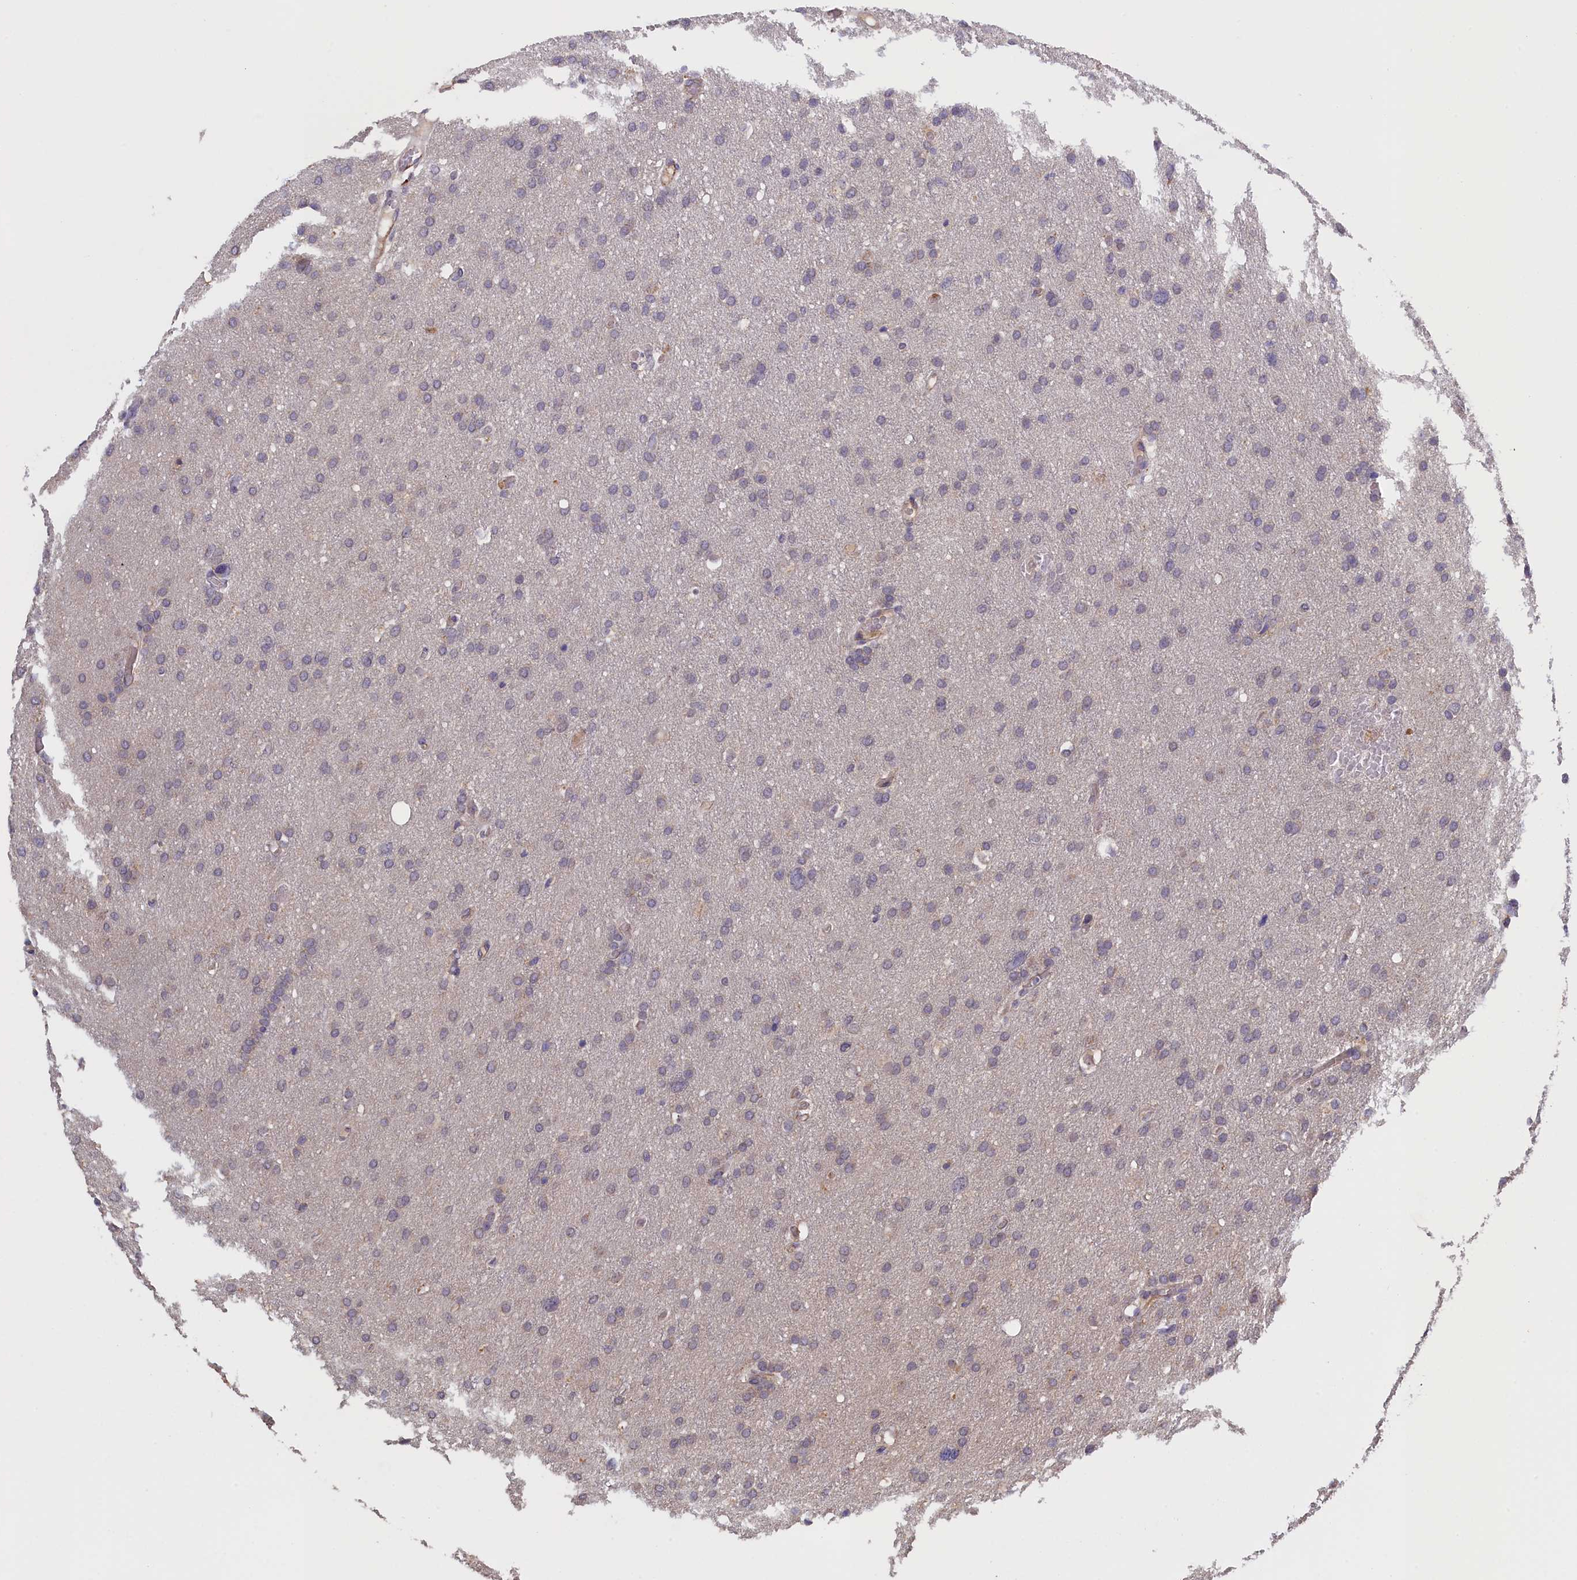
{"staining": {"intensity": "negative", "quantity": "none", "location": "none"}, "tissue": "glioma", "cell_type": "Tumor cells", "image_type": "cancer", "snomed": [{"axis": "morphology", "description": "Glioma, malignant, High grade"}, {"axis": "topography", "description": "Cerebral cortex"}], "caption": "Immunohistochemistry (IHC) of human malignant glioma (high-grade) reveals no positivity in tumor cells. (Stains: DAB (3,3'-diaminobenzidine) immunohistochemistry with hematoxylin counter stain, Microscopy: brightfield microscopy at high magnification).", "gene": "COL19A1", "patient": {"sex": "female", "age": 36}}